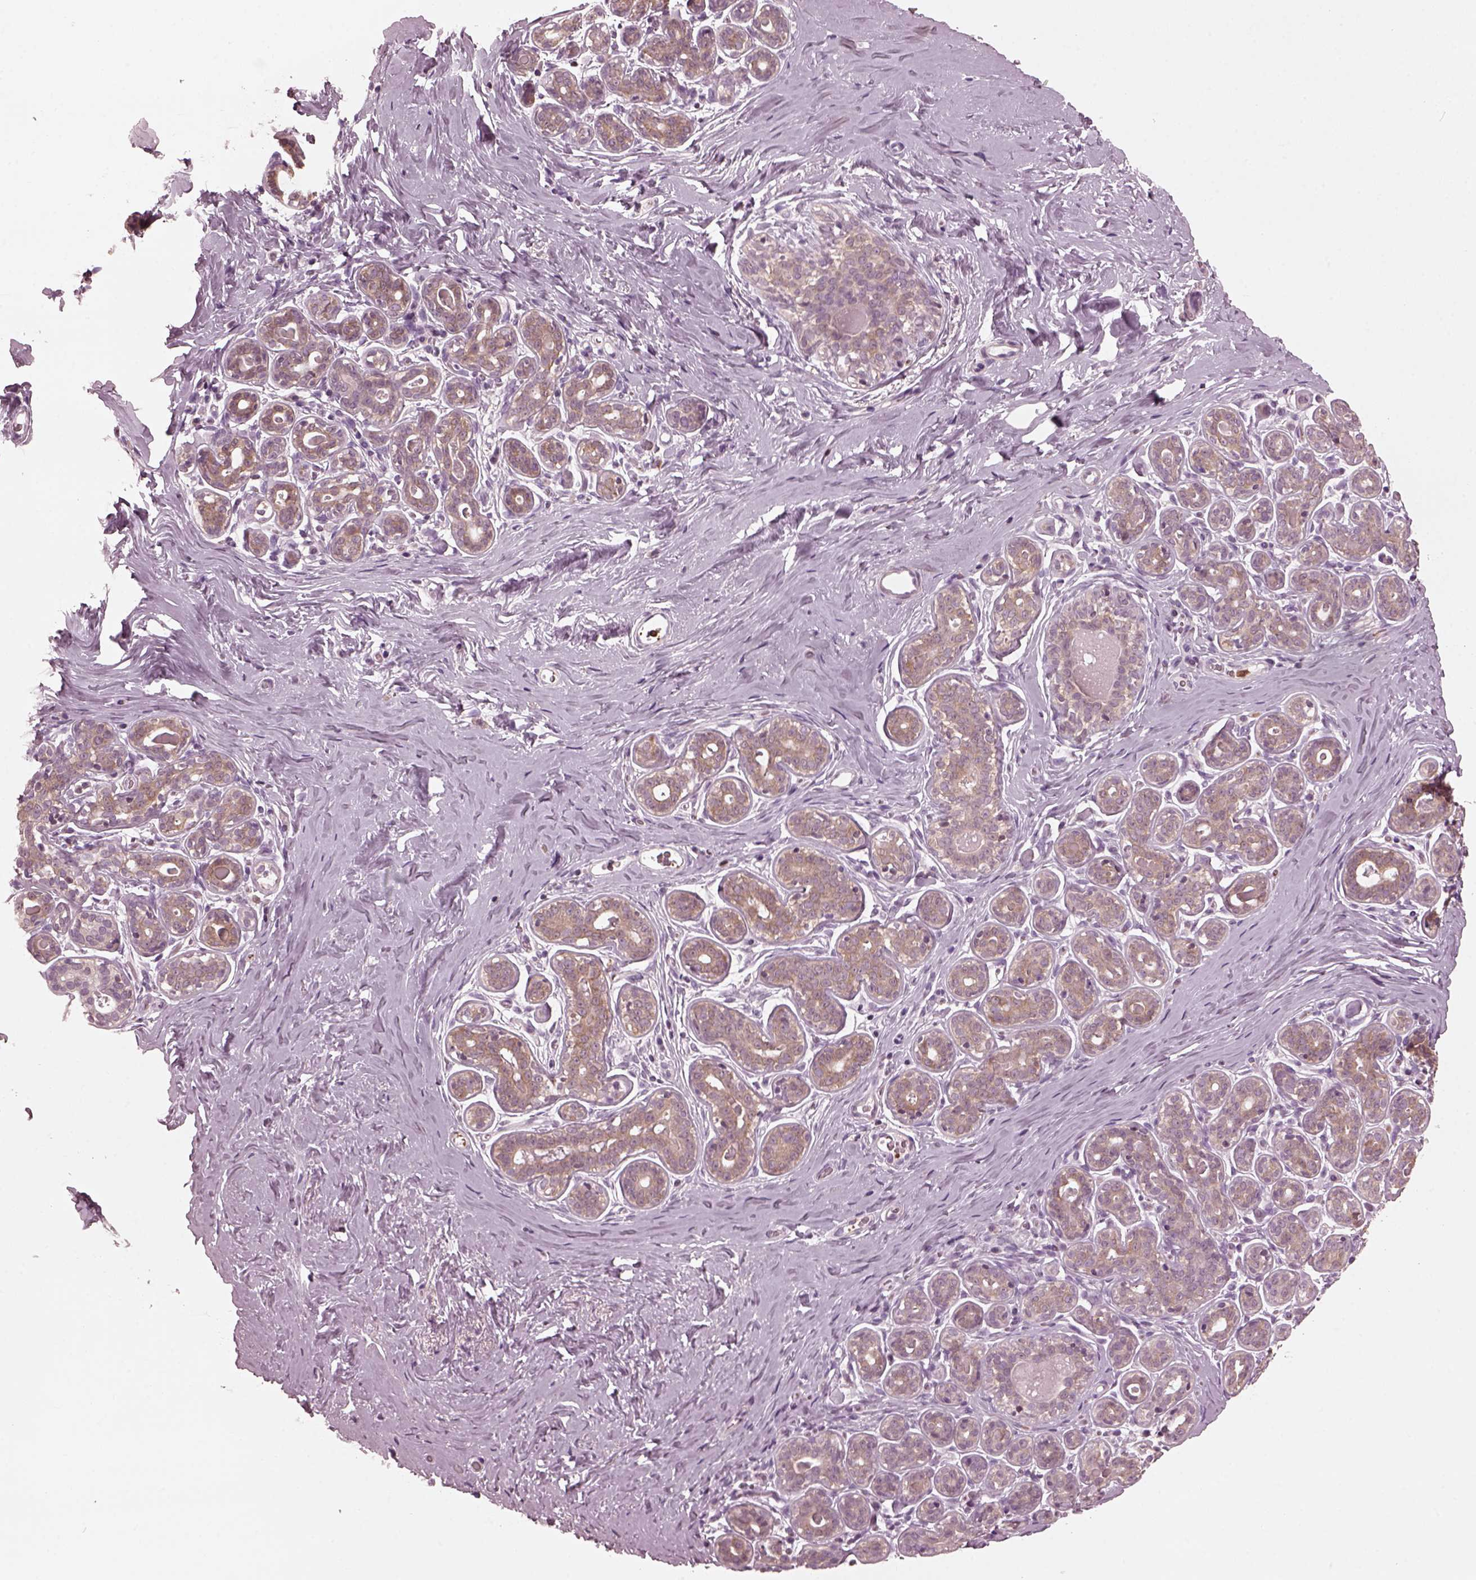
{"staining": {"intensity": "negative", "quantity": "none", "location": "none"}, "tissue": "breast", "cell_type": "Adipocytes", "image_type": "normal", "snomed": [{"axis": "morphology", "description": "Normal tissue, NOS"}, {"axis": "topography", "description": "Skin"}, {"axis": "topography", "description": "Breast"}], "caption": "A high-resolution image shows IHC staining of benign breast, which shows no significant positivity in adipocytes.", "gene": "PSTPIP2", "patient": {"sex": "female", "age": 43}}